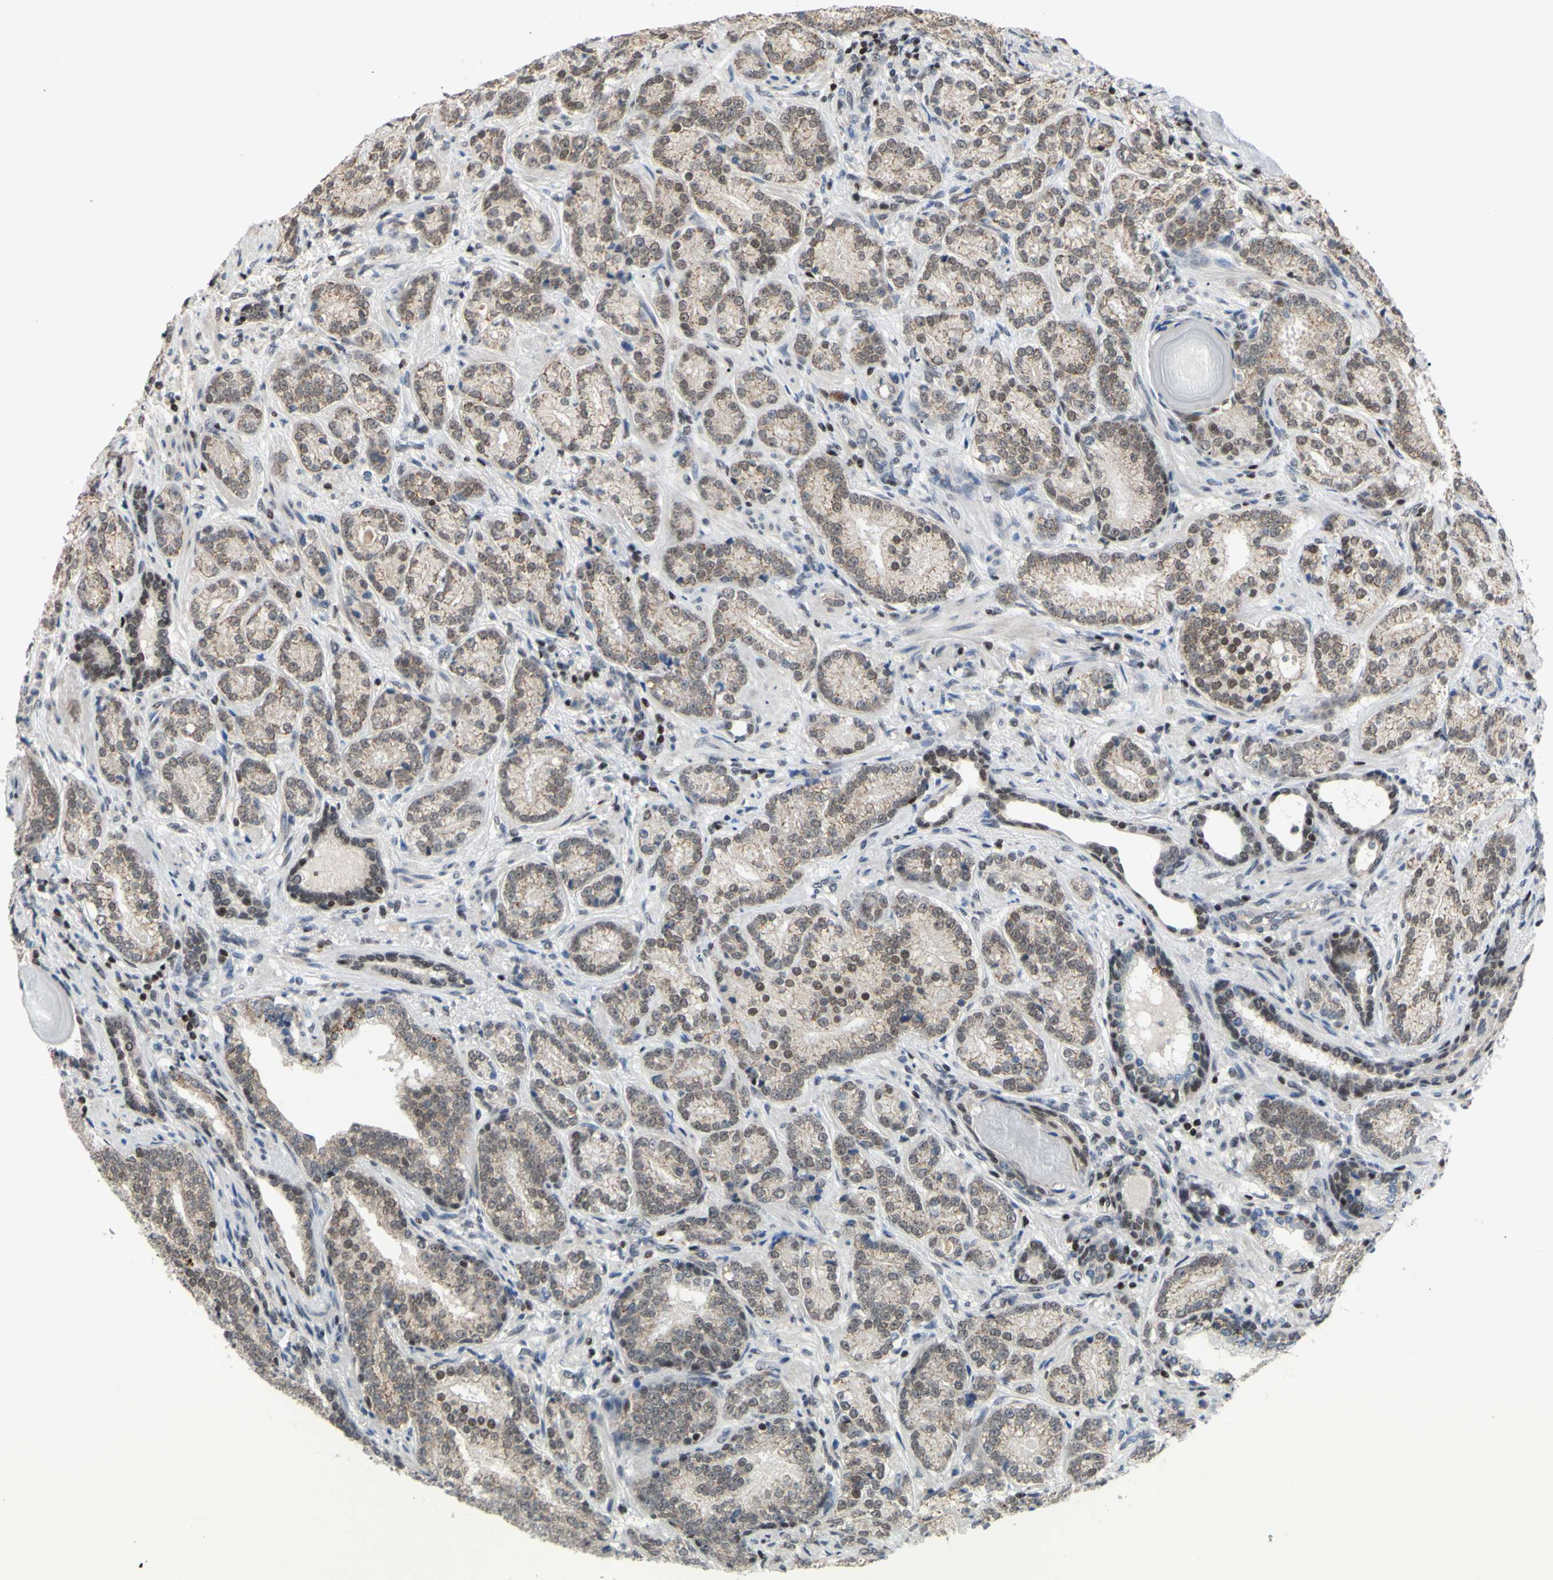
{"staining": {"intensity": "weak", "quantity": ">75%", "location": "cytoplasmic/membranous"}, "tissue": "prostate cancer", "cell_type": "Tumor cells", "image_type": "cancer", "snomed": [{"axis": "morphology", "description": "Adenocarcinoma, High grade"}, {"axis": "topography", "description": "Prostate"}], "caption": "Prostate adenocarcinoma (high-grade) stained with a protein marker exhibits weak staining in tumor cells.", "gene": "SP4", "patient": {"sex": "male", "age": 61}}